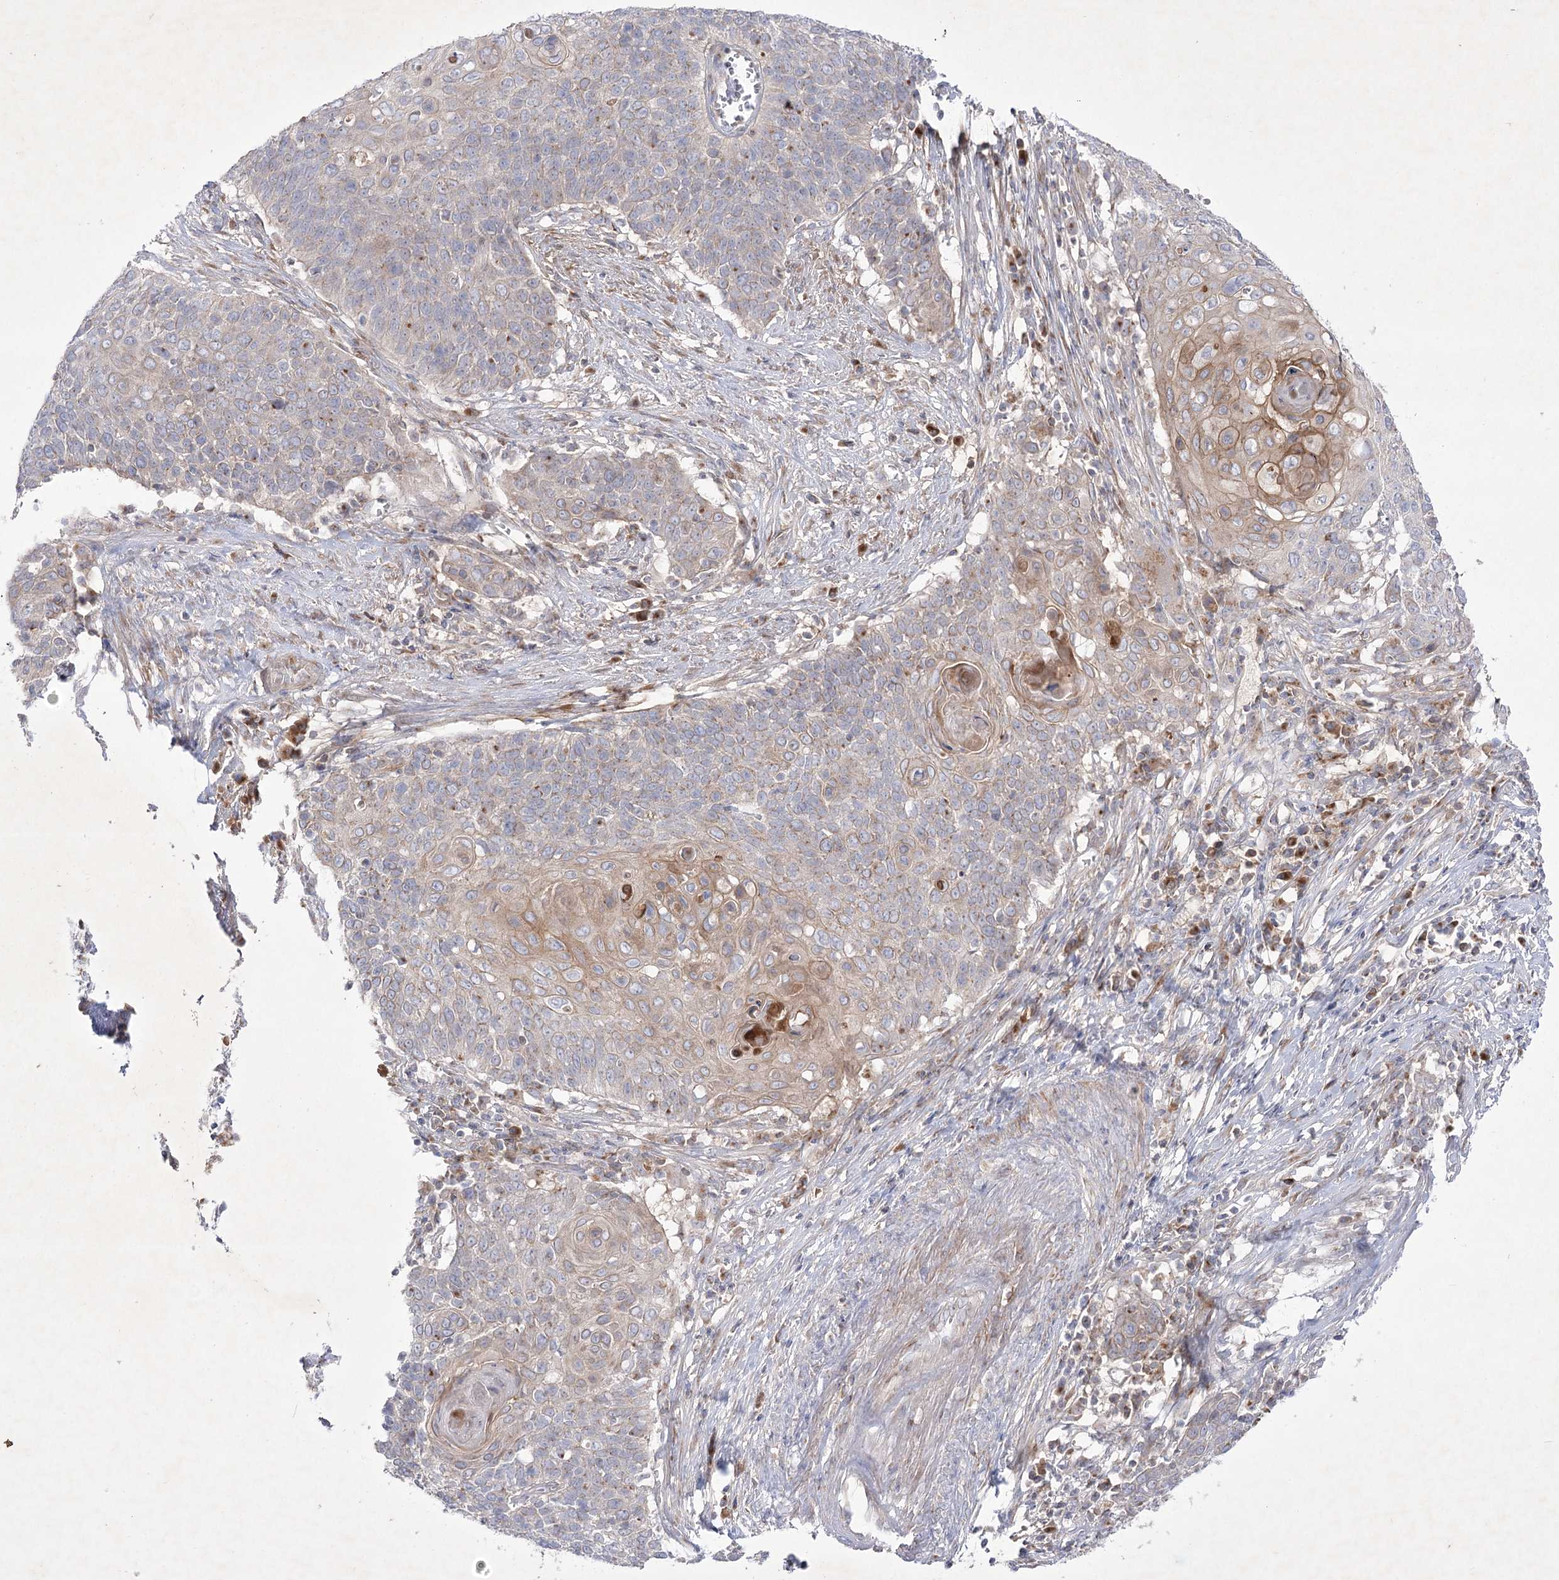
{"staining": {"intensity": "weak", "quantity": "25%-75%", "location": "cytoplasmic/membranous"}, "tissue": "cervical cancer", "cell_type": "Tumor cells", "image_type": "cancer", "snomed": [{"axis": "morphology", "description": "Squamous cell carcinoma, NOS"}, {"axis": "topography", "description": "Cervix"}], "caption": "The photomicrograph demonstrates staining of cervical cancer (squamous cell carcinoma), revealing weak cytoplasmic/membranous protein positivity (brown color) within tumor cells.", "gene": "GBF1", "patient": {"sex": "female", "age": 39}}